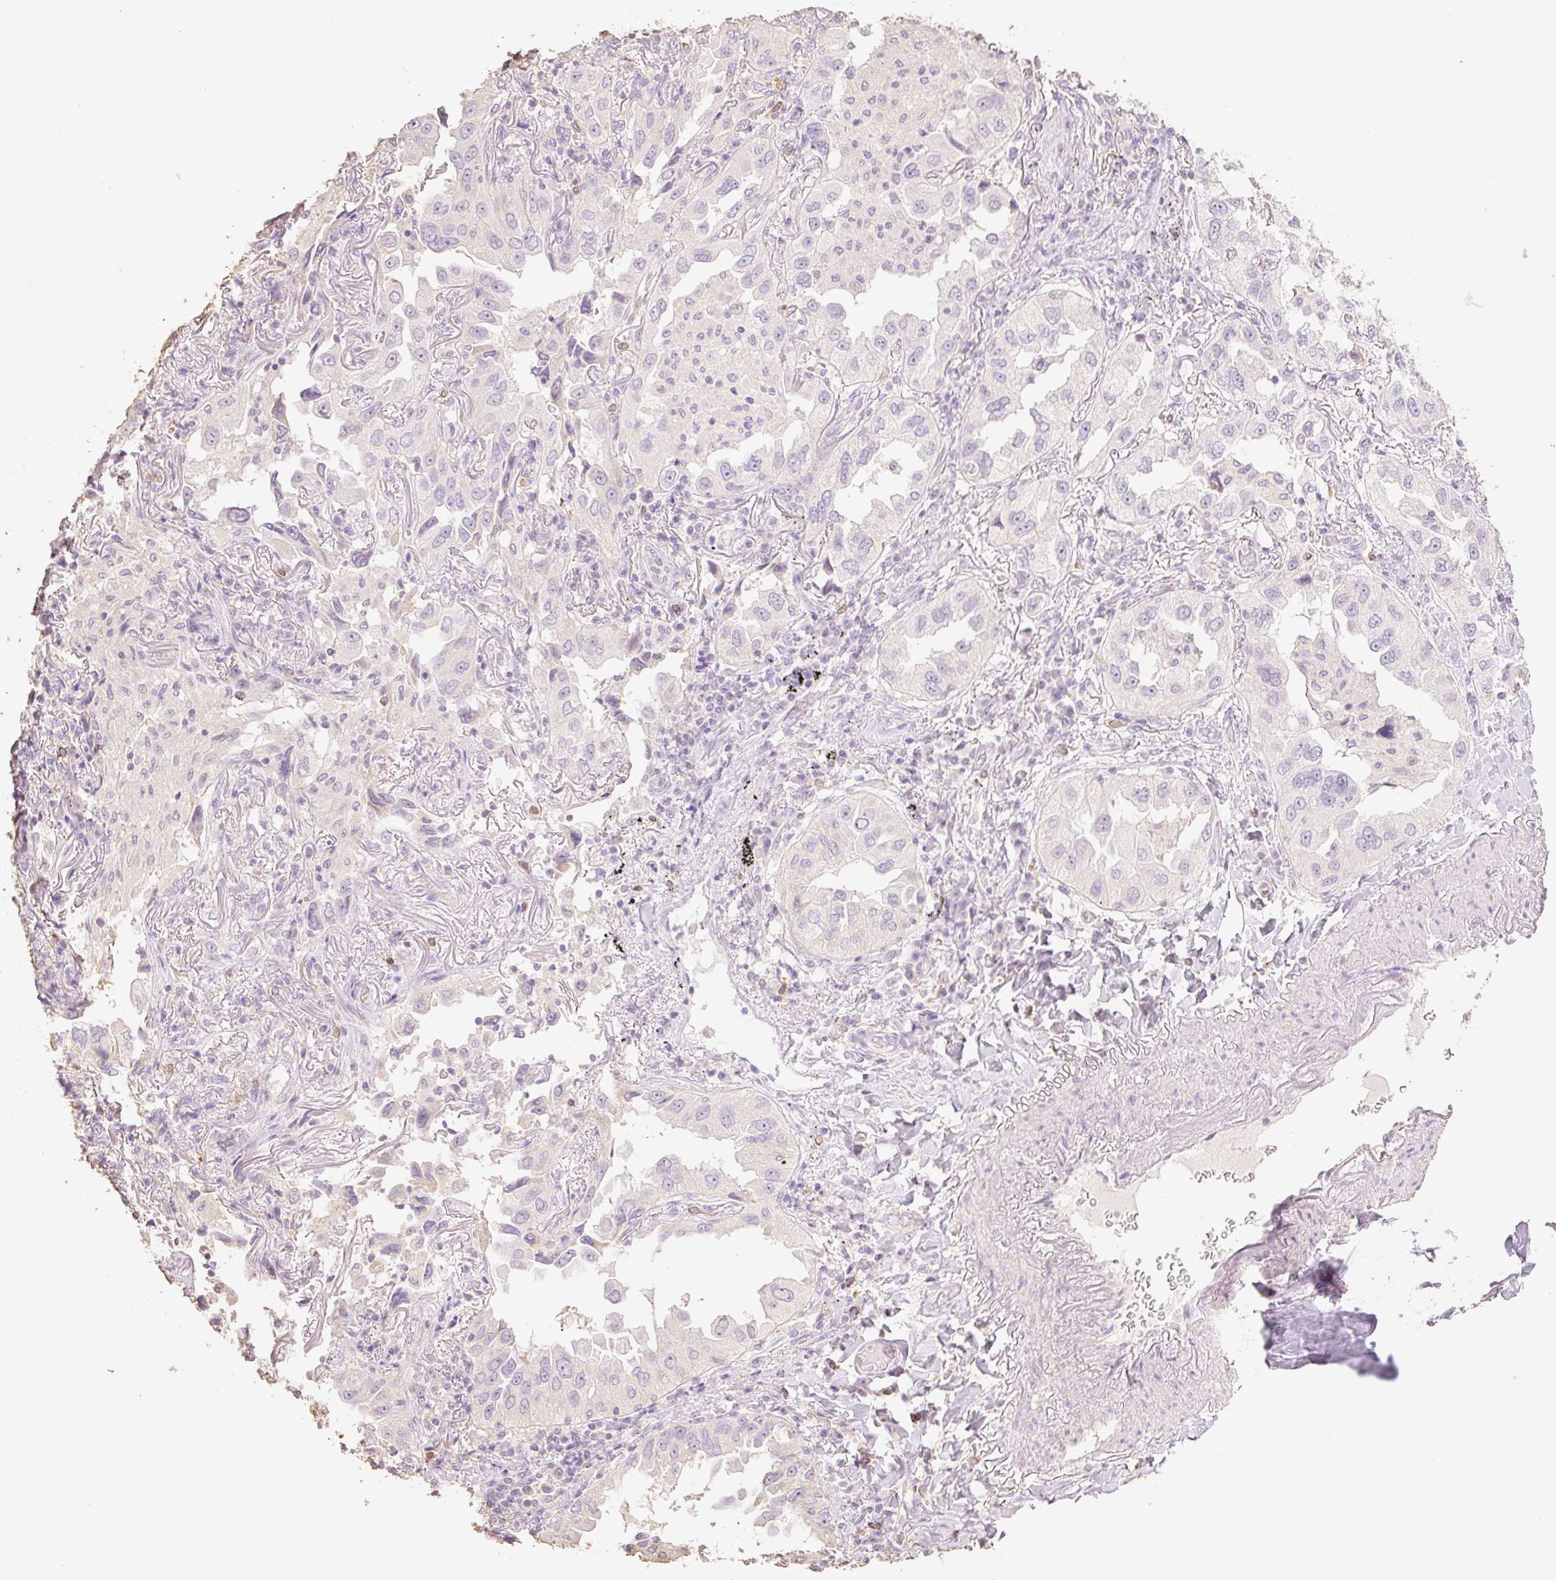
{"staining": {"intensity": "negative", "quantity": "none", "location": "none"}, "tissue": "lung cancer", "cell_type": "Tumor cells", "image_type": "cancer", "snomed": [{"axis": "morphology", "description": "Adenocarcinoma, NOS"}, {"axis": "topography", "description": "Lung"}], "caption": "Immunohistochemical staining of human lung cancer displays no significant expression in tumor cells.", "gene": "MBOAT7", "patient": {"sex": "female", "age": 69}}